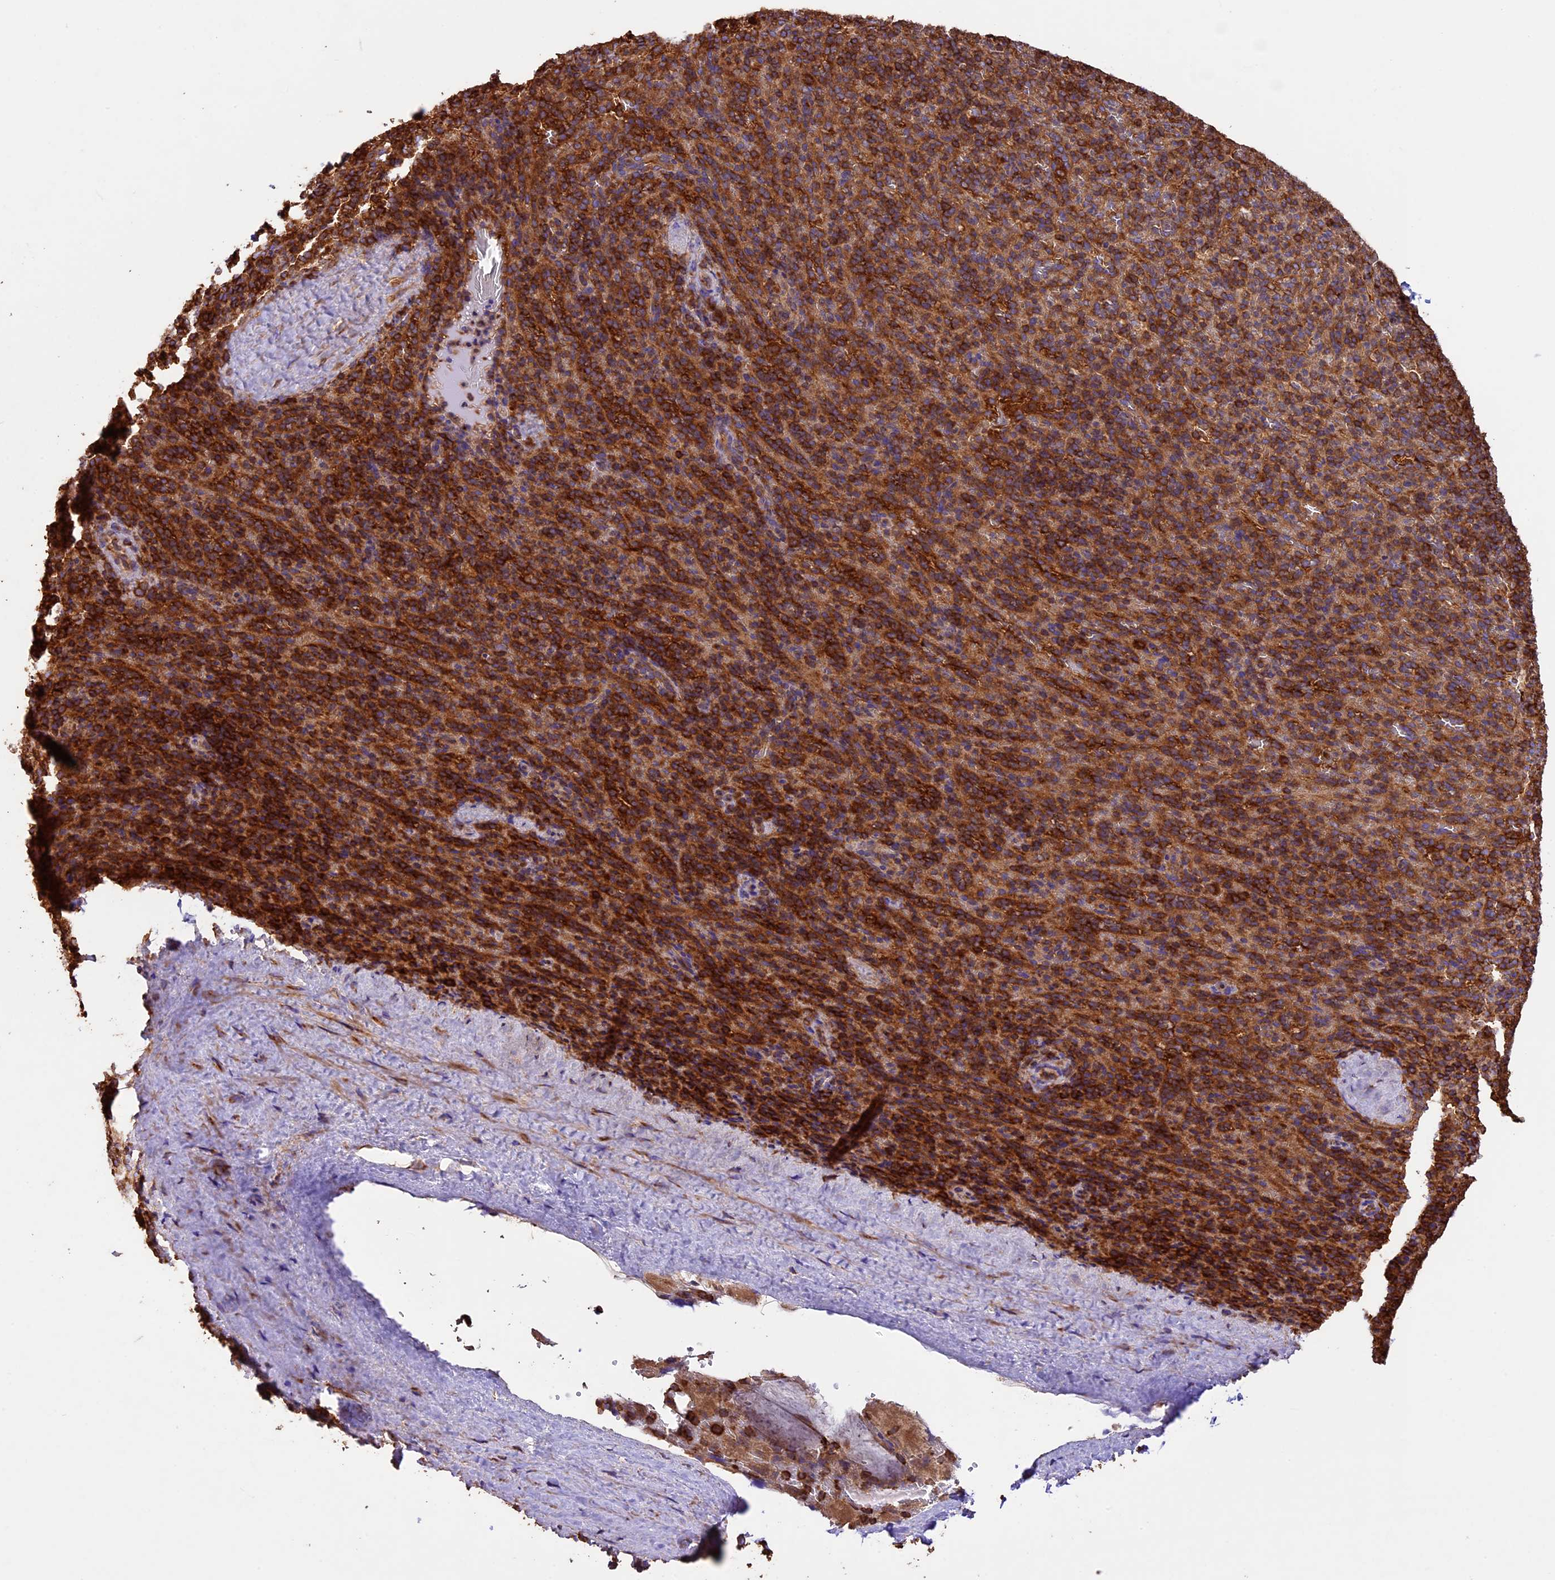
{"staining": {"intensity": "strong", "quantity": "25%-75%", "location": "cytoplasmic/membranous"}, "tissue": "spleen", "cell_type": "Cells in red pulp", "image_type": "normal", "snomed": [{"axis": "morphology", "description": "Normal tissue, NOS"}, {"axis": "topography", "description": "Spleen"}], "caption": "A high amount of strong cytoplasmic/membranous expression is seen in approximately 25%-75% of cells in red pulp in benign spleen. The staining was performed using DAB to visualize the protein expression in brown, while the nuclei were stained in blue with hematoxylin (Magnification: 20x).", "gene": "KARS1", "patient": {"sex": "female", "age": 21}}